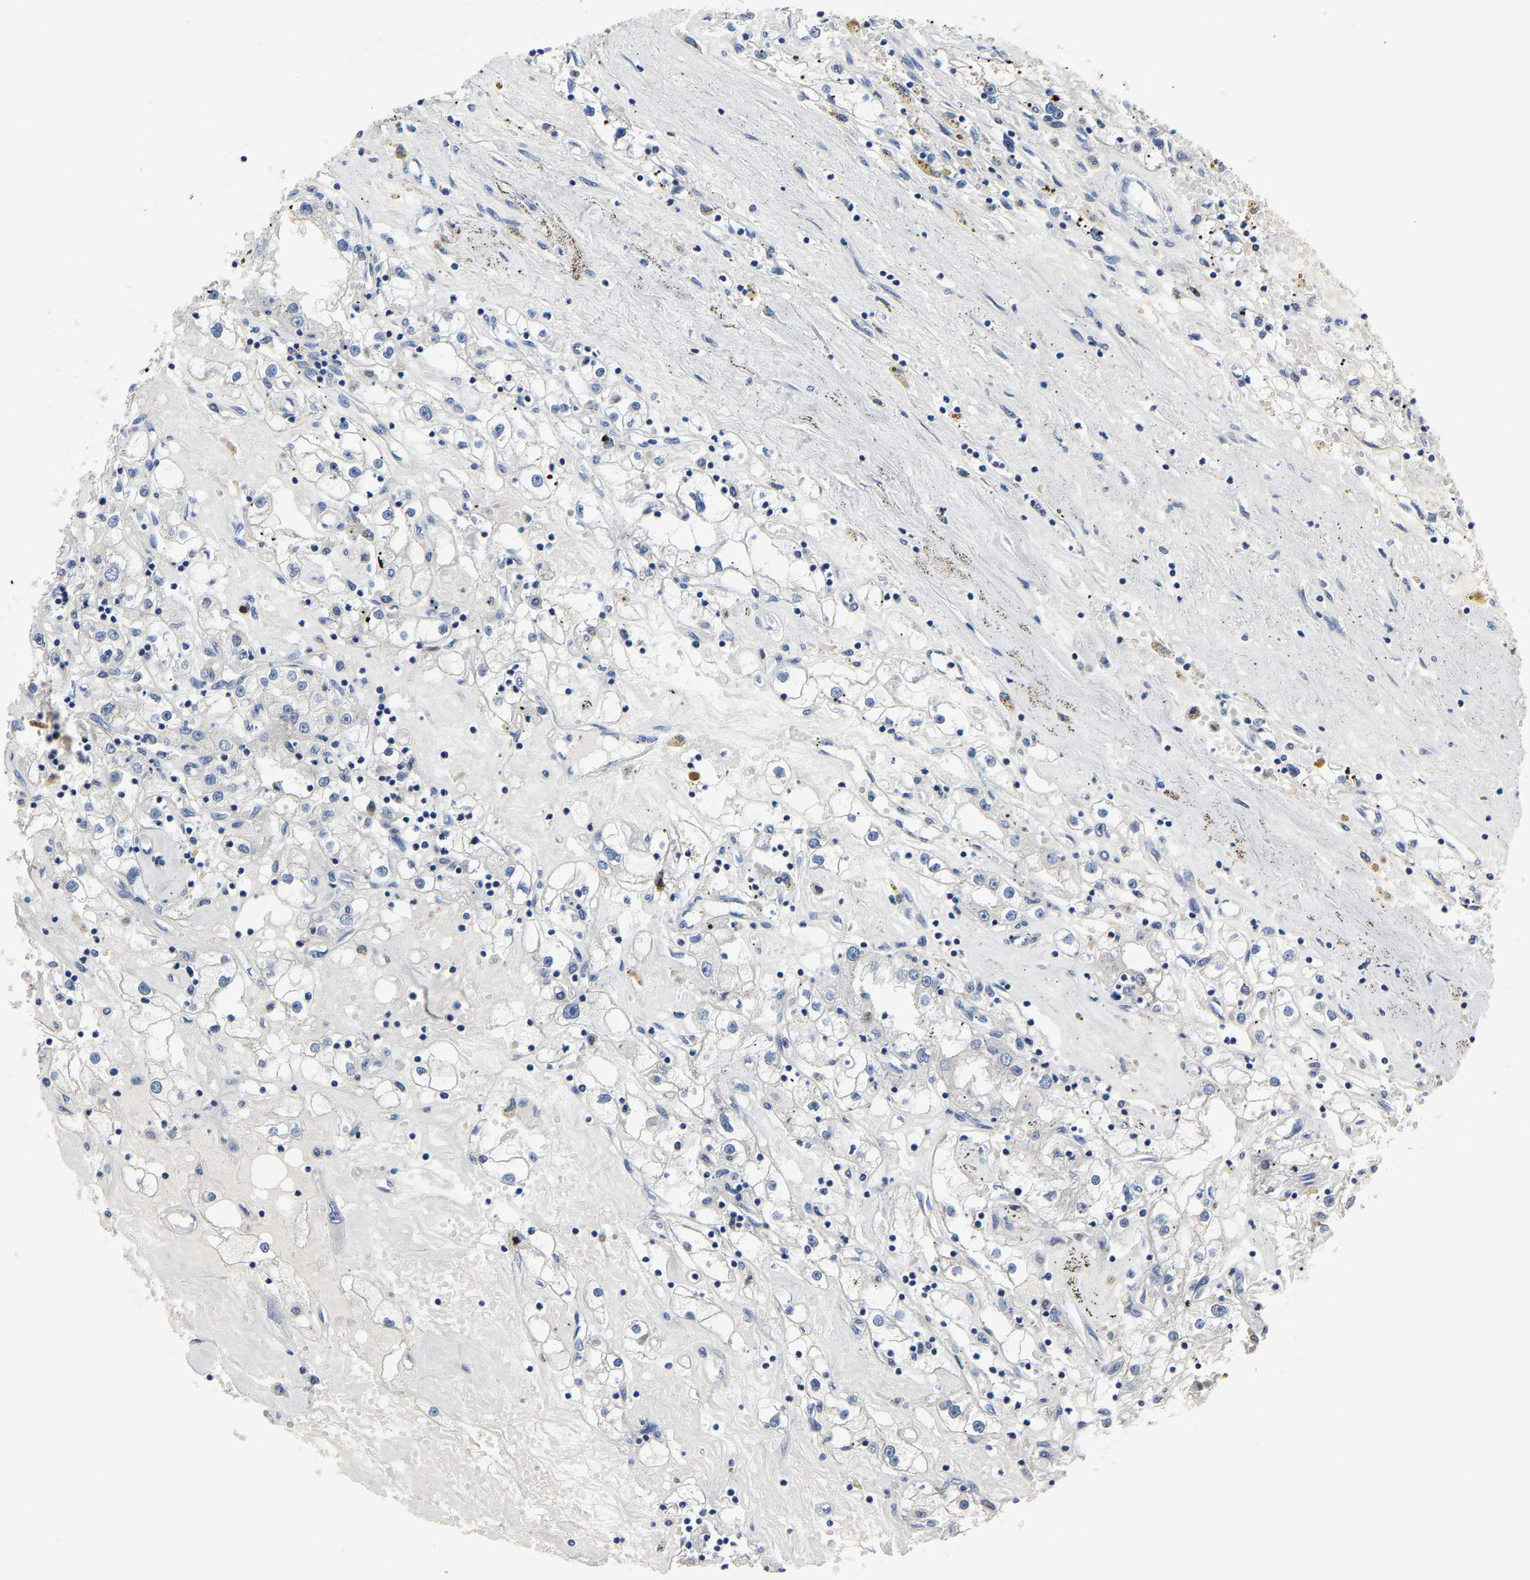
{"staining": {"intensity": "negative", "quantity": "none", "location": "none"}, "tissue": "renal cancer", "cell_type": "Tumor cells", "image_type": "cancer", "snomed": [{"axis": "morphology", "description": "Adenocarcinoma, NOS"}, {"axis": "topography", "description": "Kidney"}], "caption": "High power microscopy histopathology image of an immunohistochemistry image of renal adenocarcinoma, revealing no significant staining in tumor cells.", "gene": "TOR1B", "patient": {"sex": "male", "age": 56}}